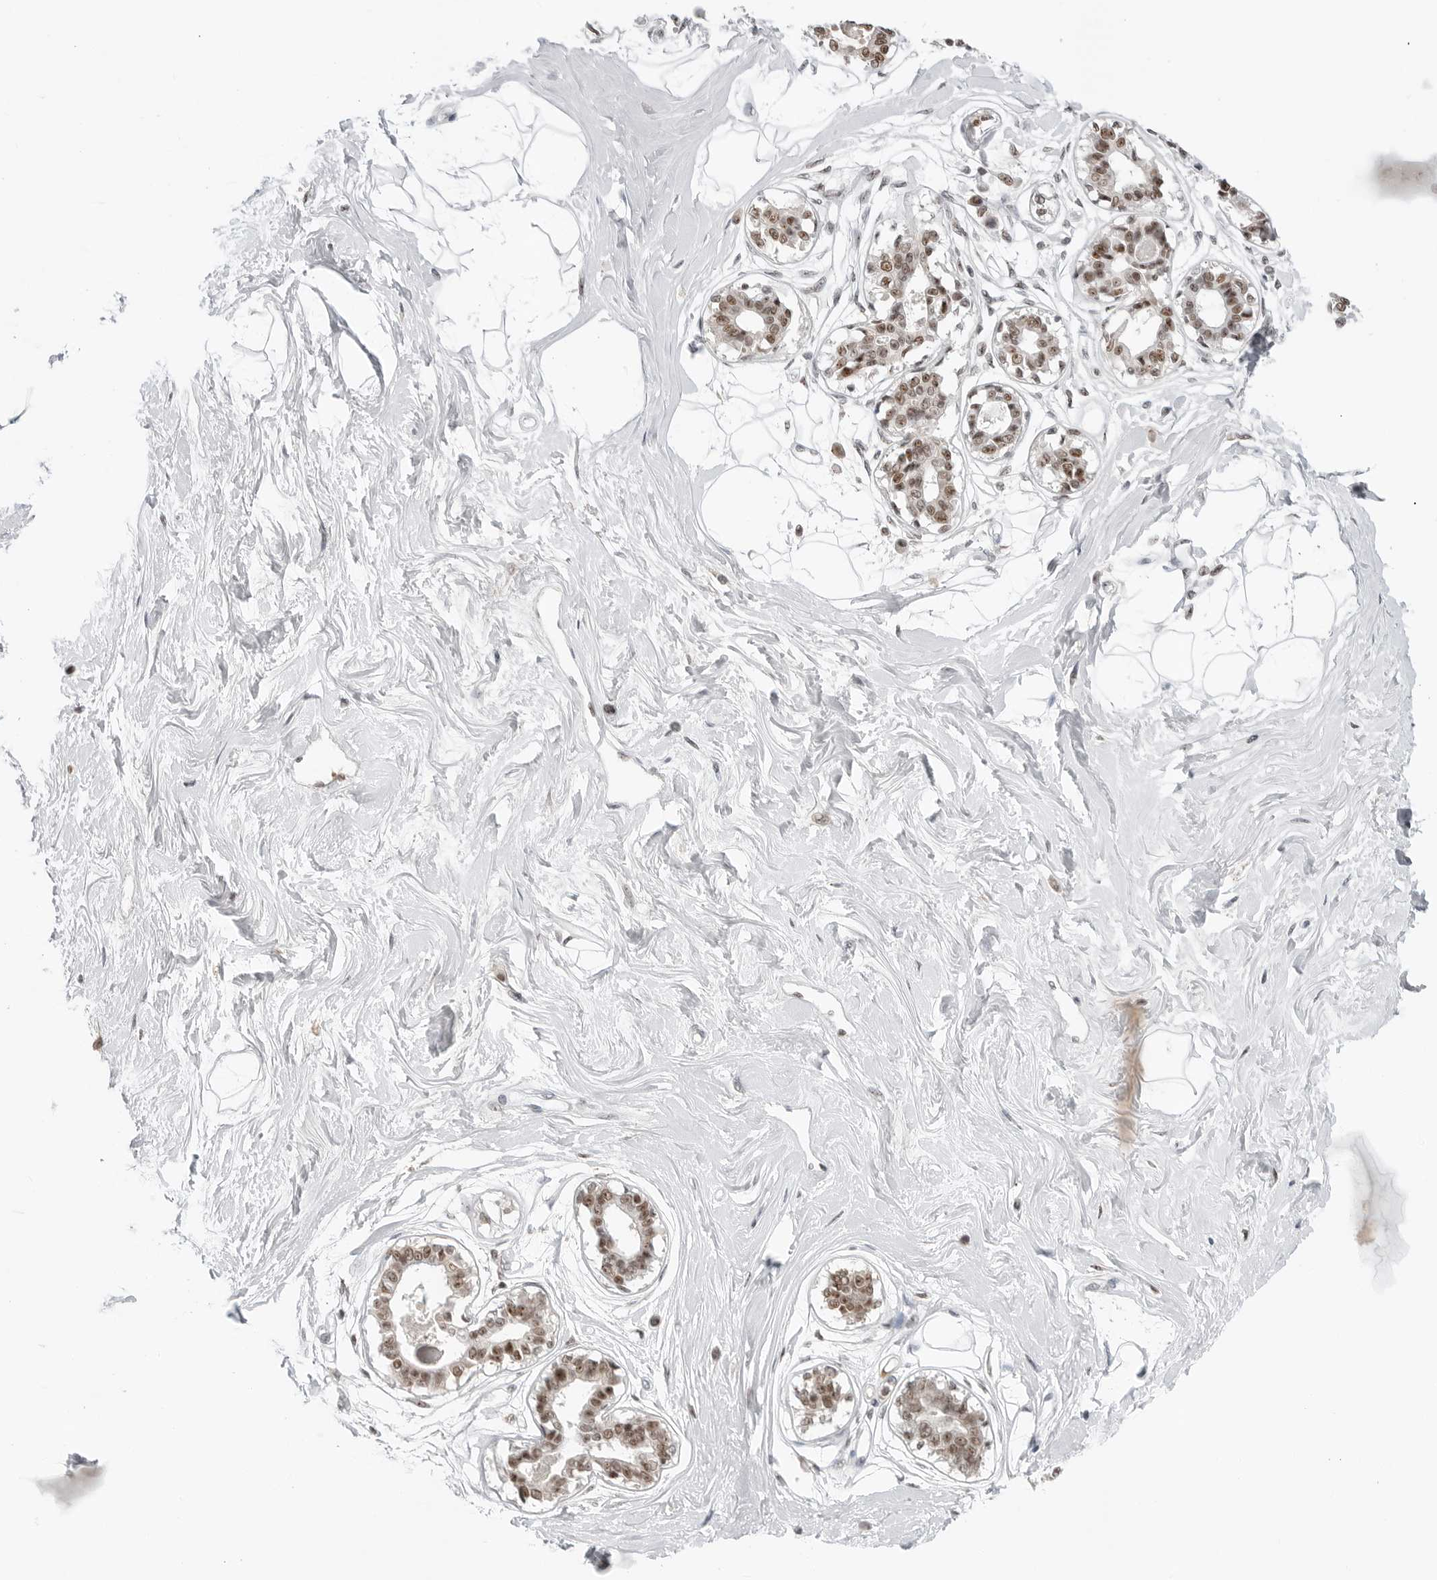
{"staining": {"intensity": "weak", "quantity": "25%-75%", "location": "nuclear"}, "tissue": "breast", "cell_type": "Adipocytes", "image_type": "normal", "snomed": [{"axis": "morphology", "description": "Normal tissue, NOS"}, {"axis": "topography", "description": "Breast"}], "caption": "Weak nuclear protein expression is identified in about 25%-75% of adipocytes in breast.", "gene": "WRAP53", "patient": {"sex": "female", "age": 45}}